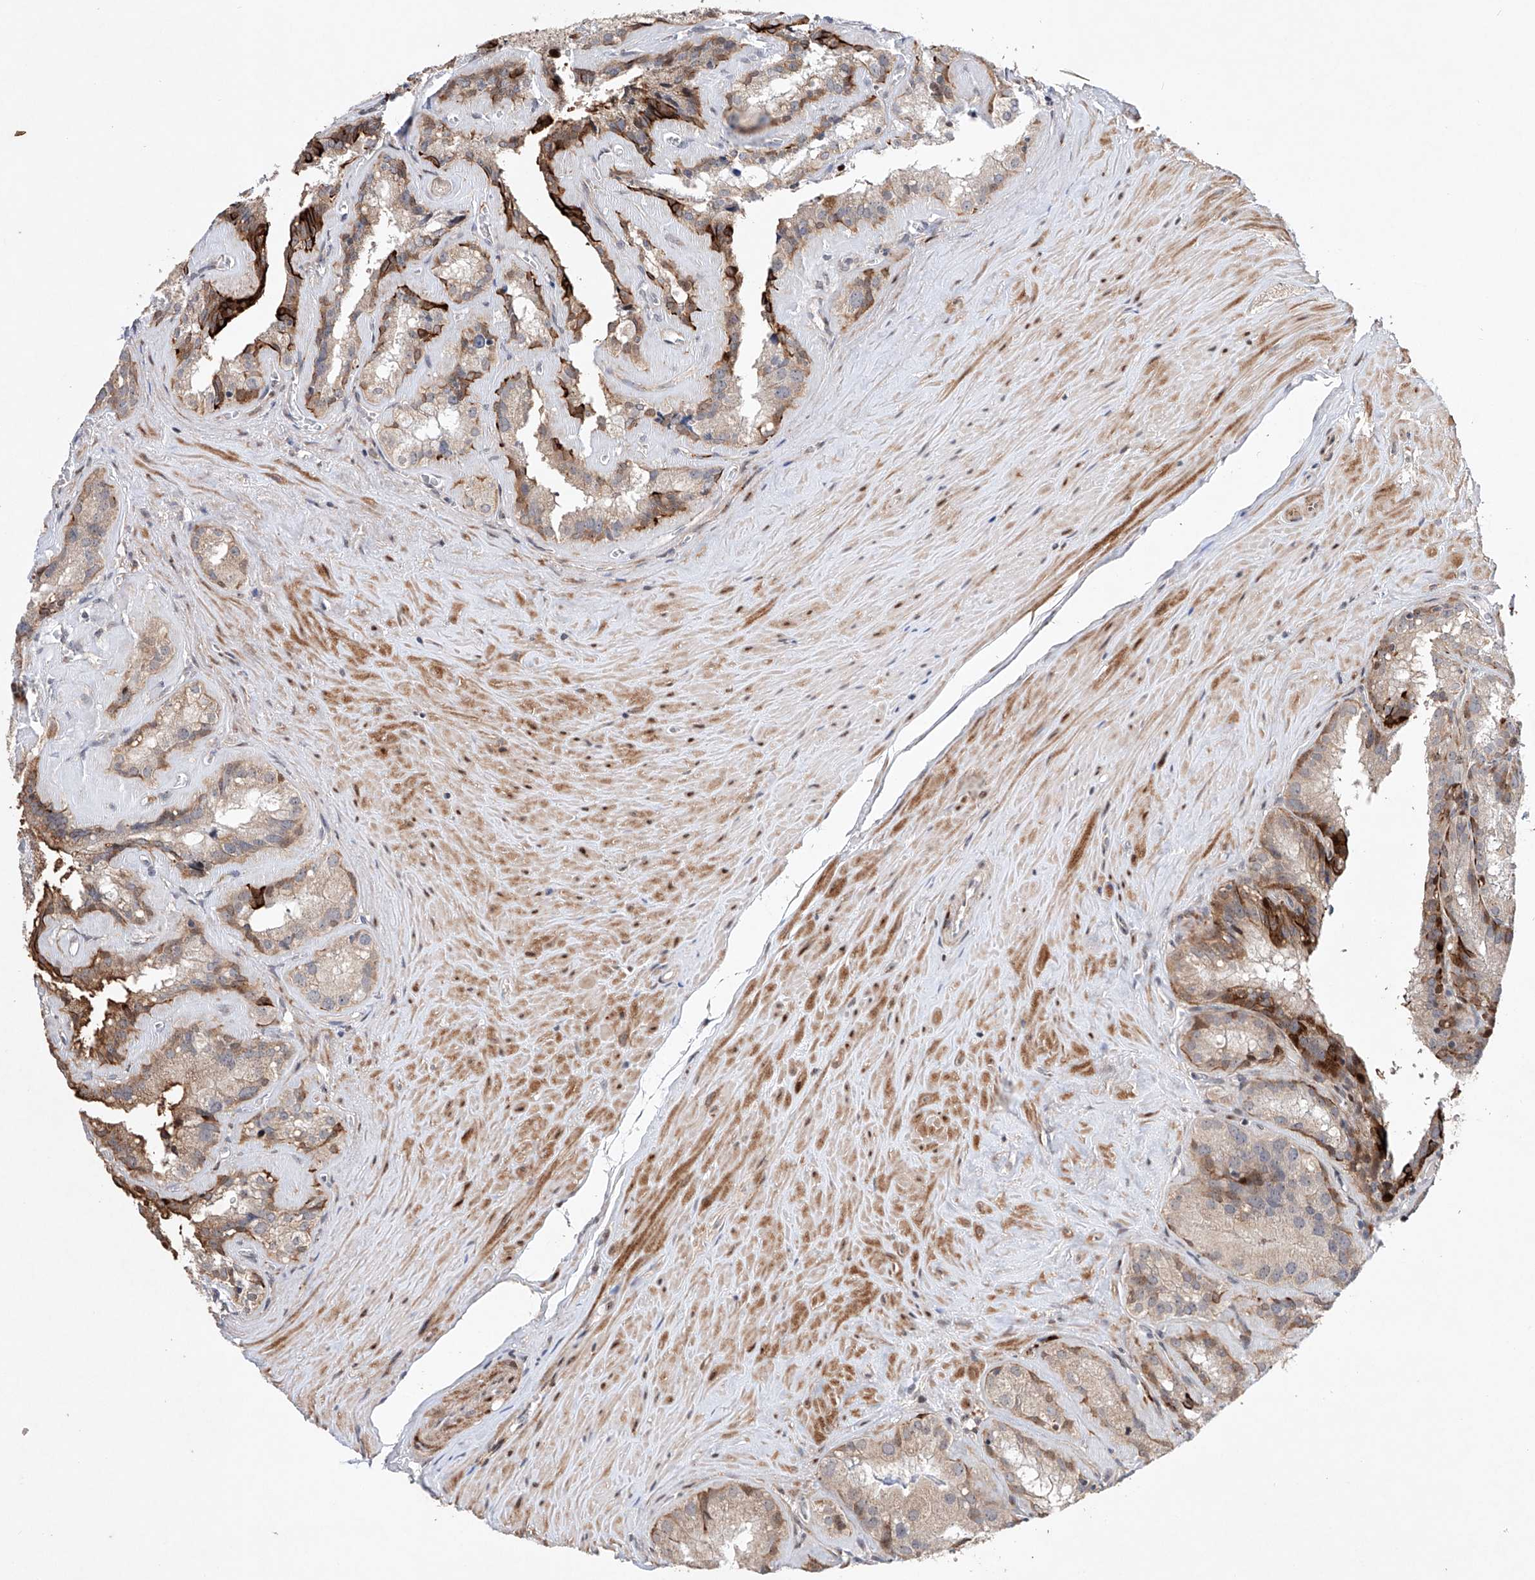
{"staining": {"intensity": "strong", "quantity": "<25%", "location": "cytoplasmic/membranous"}, "tissue": "seminal vesicle", "cell_type": "Glandular cells", "image_type": "normal", "snomed": [{"axis": "morphology", "description": "Normal tissue, NOS"}, {"axis": "topography", "description": "Prostate"}, {"axis": "topography", "description": "Seminal veicle"}], "caption": "Immunohistochemistry (IHC) of benign seminal vesicle exhibits medium levels of strong cytoplasmic/membranous expression in approximately <25% of glandular cells.", "gene": "AFG1L", "patient": {"sex": "male", "age": 59}}